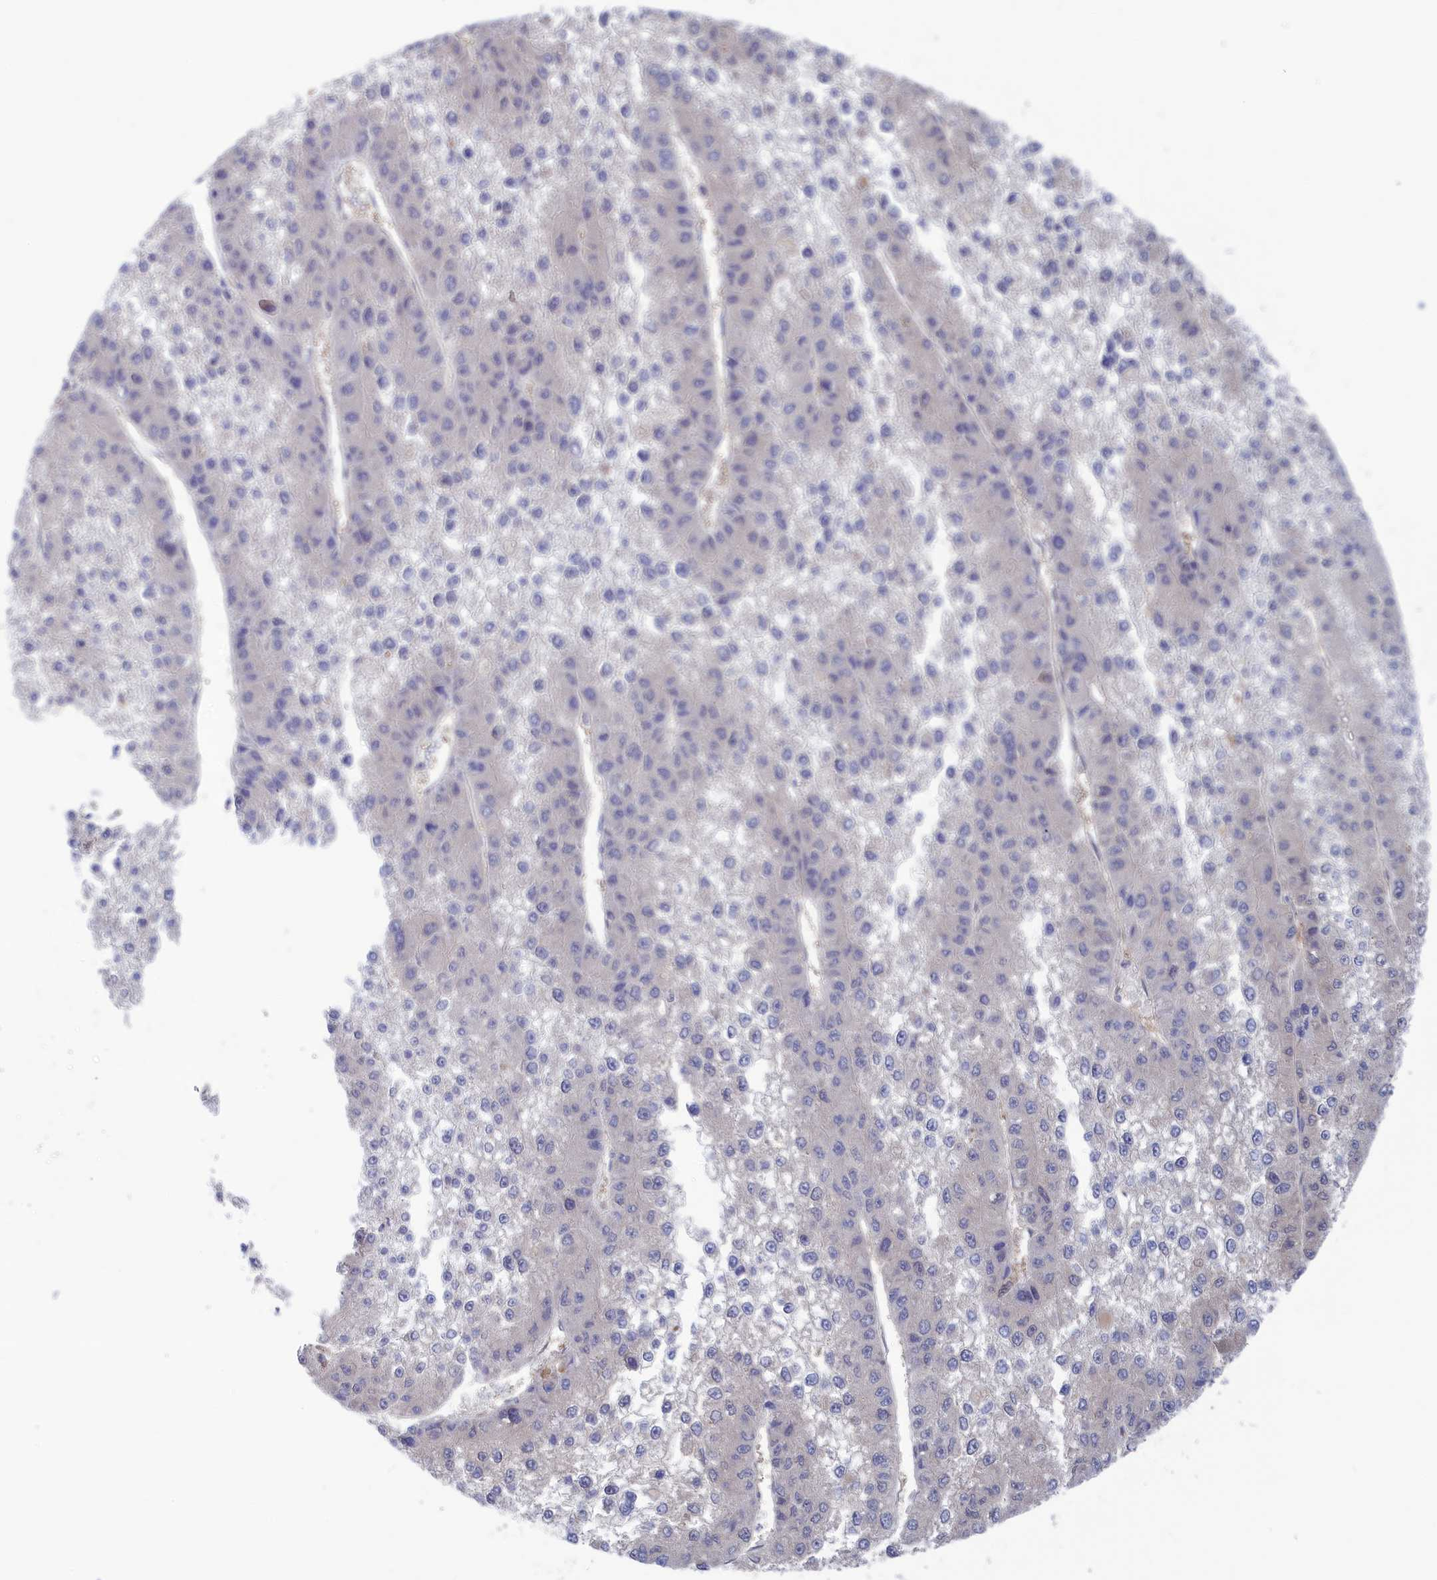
{"staining": {"intensity": "negative", "quantity": "none", "location": "none"}, "tissue": "liver cancer", "cell_type": "Tumor cells", "image_type": "cancer", "snomed": [{"axis": "morphology", "description": "Carcinoma, Hepatocellular, NOS"}, {"axis": "topography", "description": "Liver"}], "caption": "This is a image of IHC staining of liver cancer, which shows no expression in tumor cells.", "gene": "NUTF2", "patient": {"sex": "female", "age": 73}}